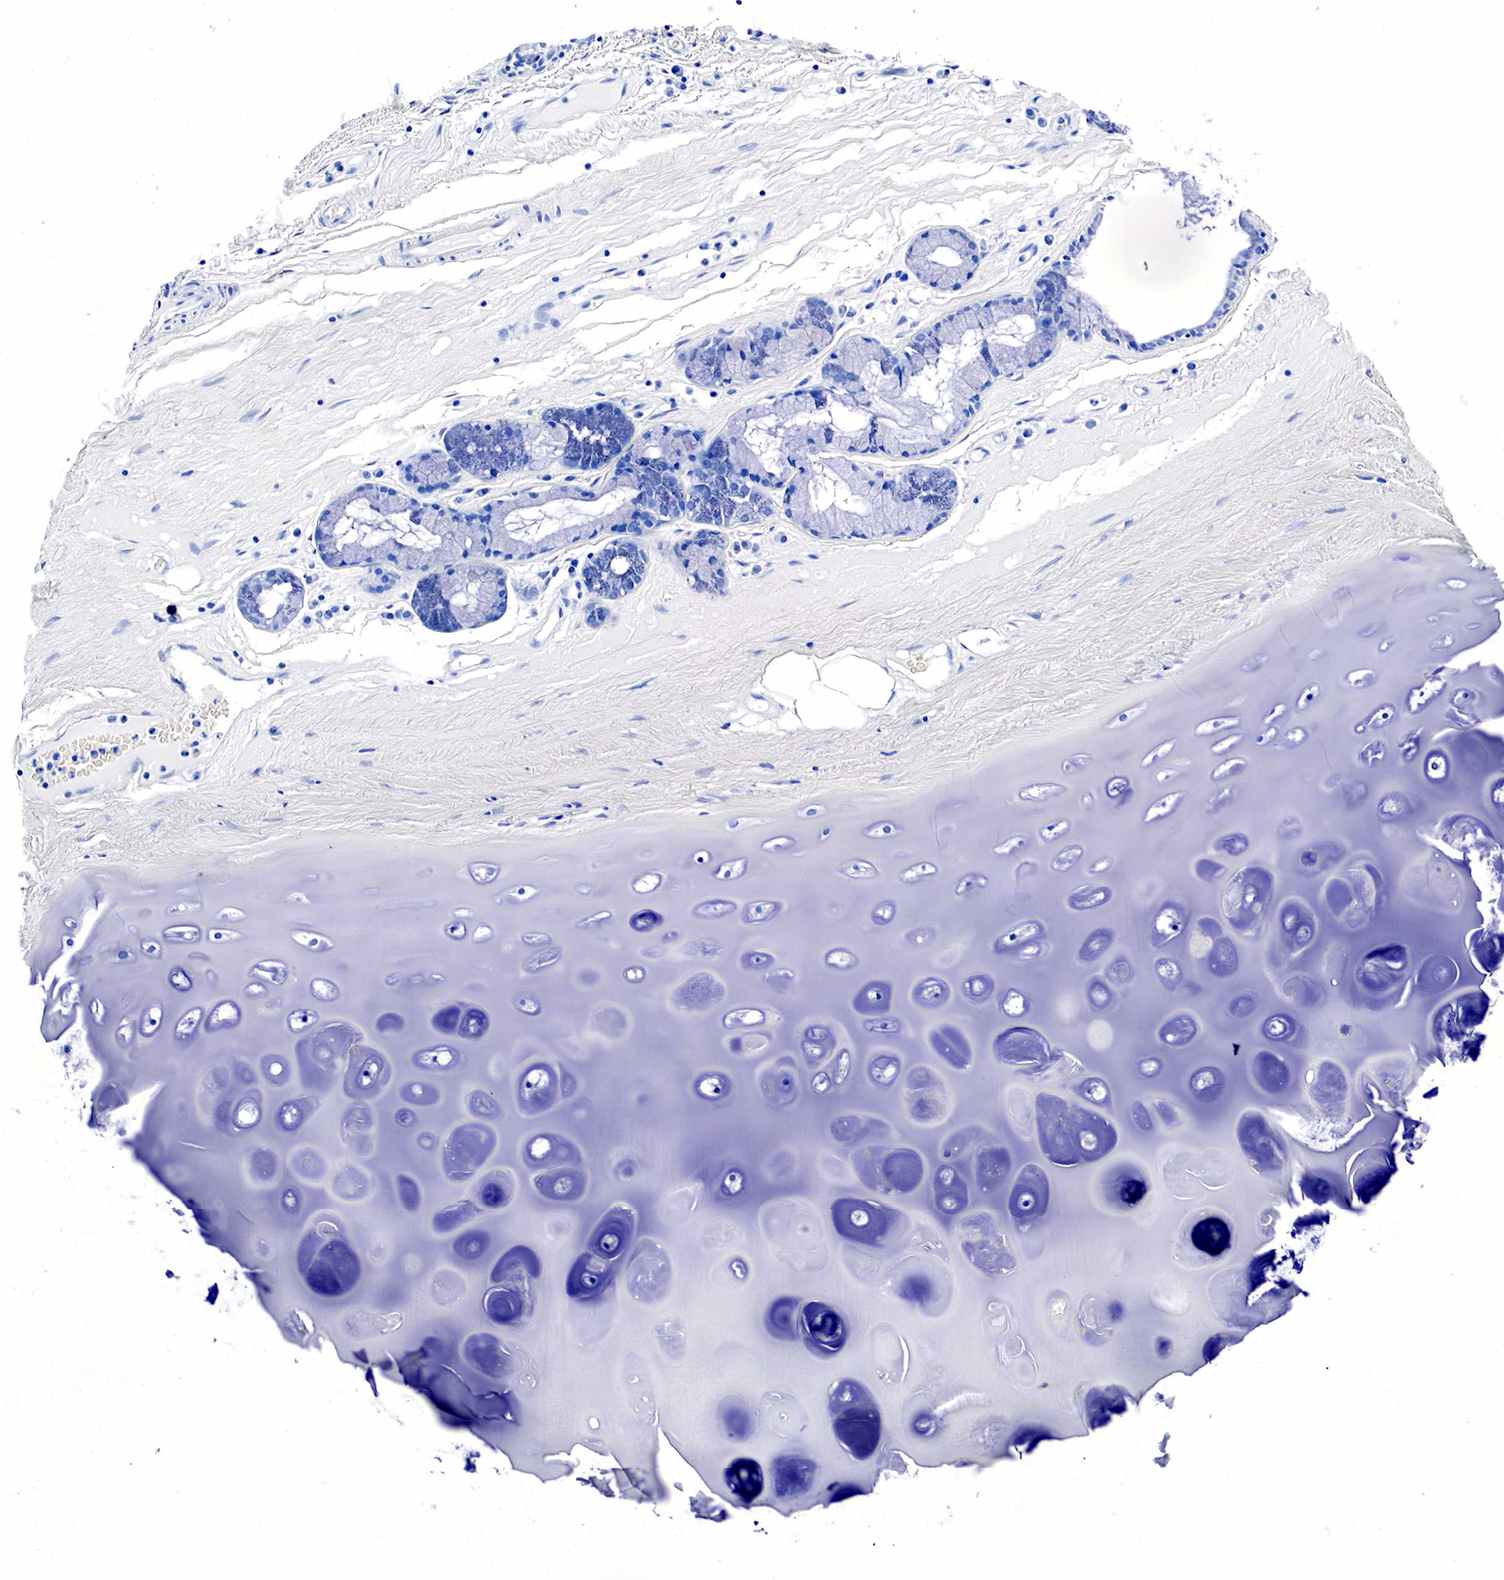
{"staining": {"intensity": "negative", "quantity": "none", "location": "none"}, "tissue": "bronchus", "cell_type": "Respiratory epithelial cells", "image_type": "normal", "snomed": [{"axis": "morphology", "description": "Normal tissue, NOS"}, {"axis": "topography", "description": "Cartilage tissue"}], "caption": "Immunohistochemistry of benign human bronchus shows no positivity in respiratory epithelial cells.", "gene": "KLK3", "patient": {"sex": "female", "age": 63}}